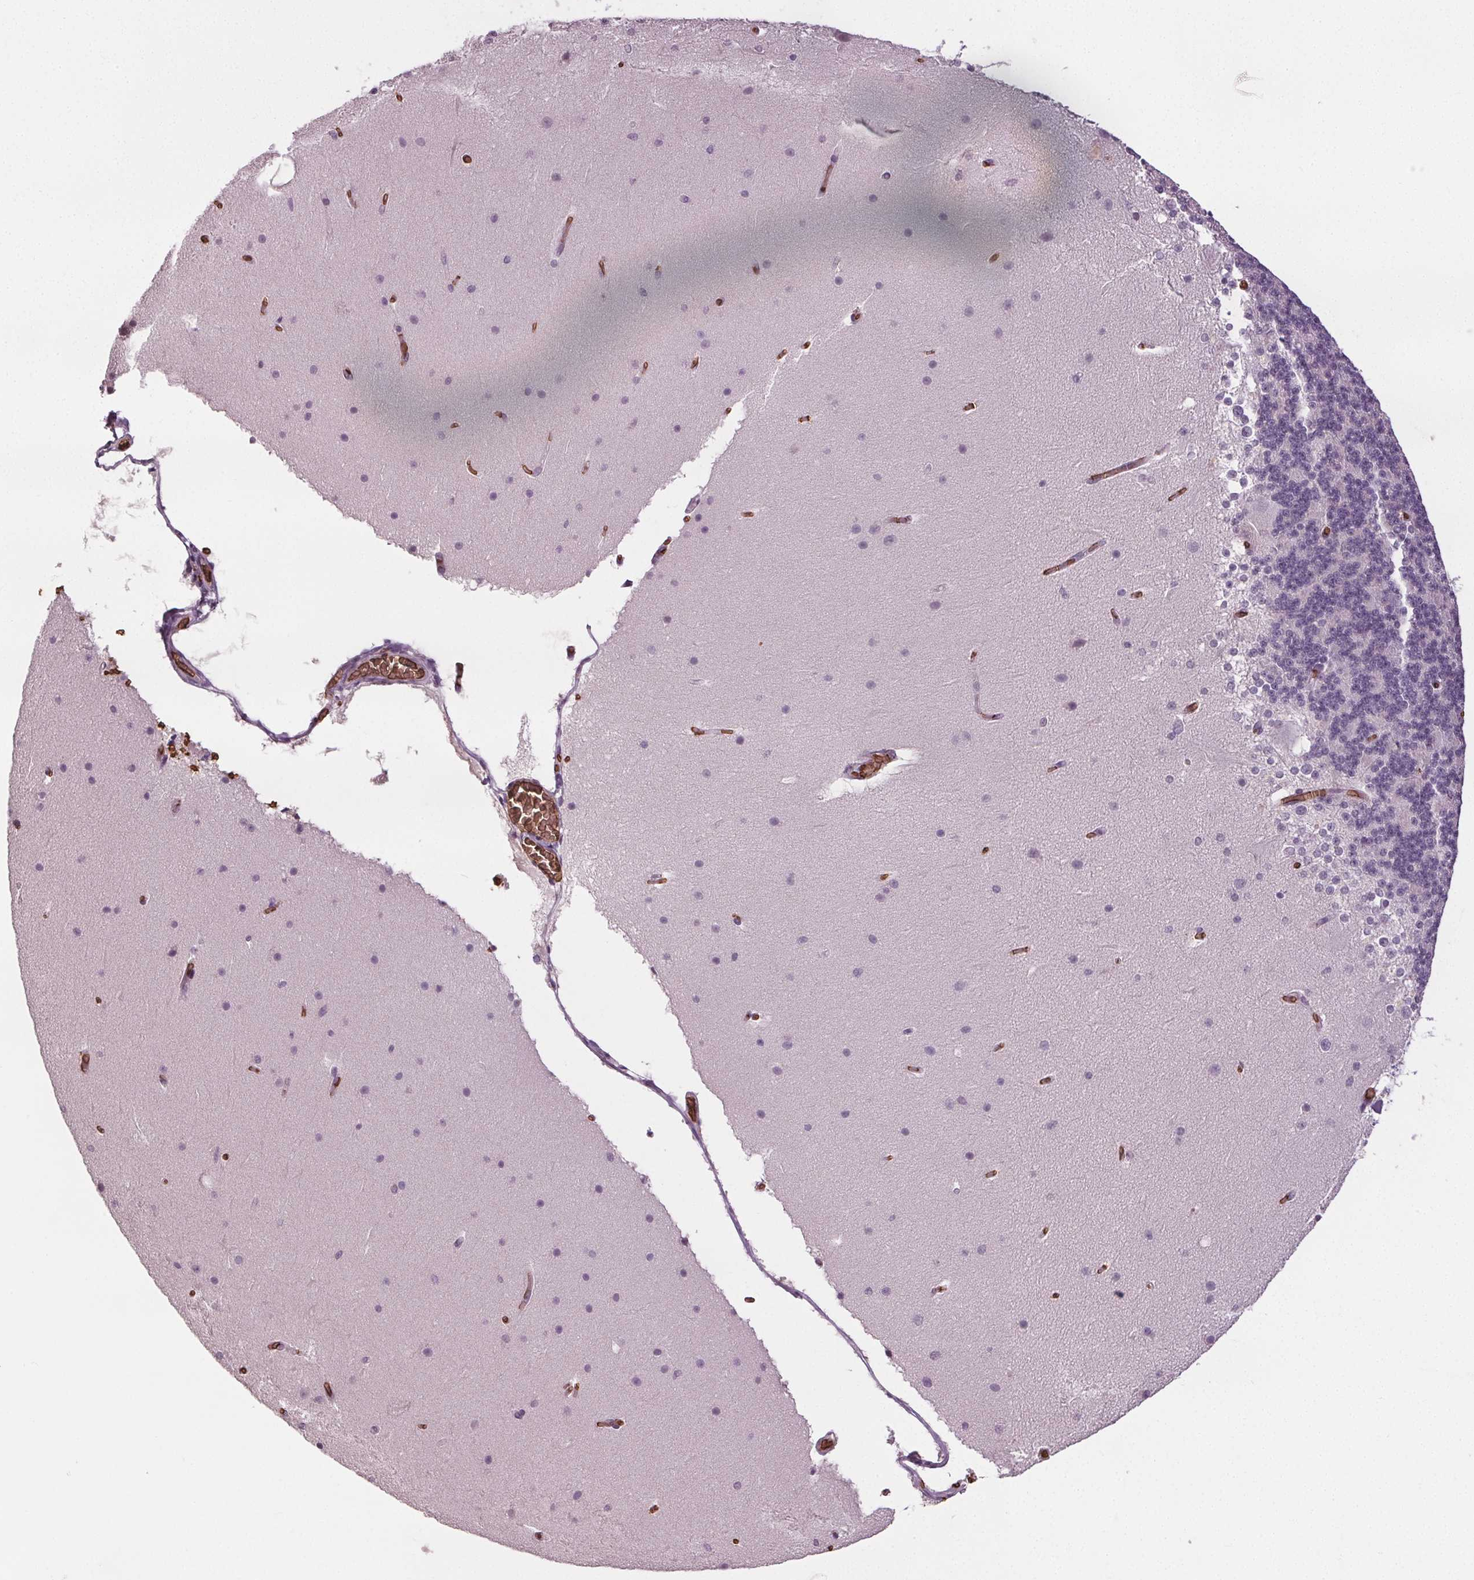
{"staining": {"intensity": "negative", "quantity": "none", "location": "none"}, "tissue": "cerebellum", "cell_type": "Cells in granular layer", "image_type": "normal", "snomed": [{"axis": "morphology", "description": "Normal tissue, NOS"}, {"axis": "topography", "description": "Cerebellum"}], "caption": "Immunohistochemical staining of benign human cerebellum exhibits no significant staining in cells in granular layer. (Immunohistochemistry (ihc), brightfield microscopy, high magnification).", "gene": "SLC4A1", "patient": {"sex": "female", "age": 19}}